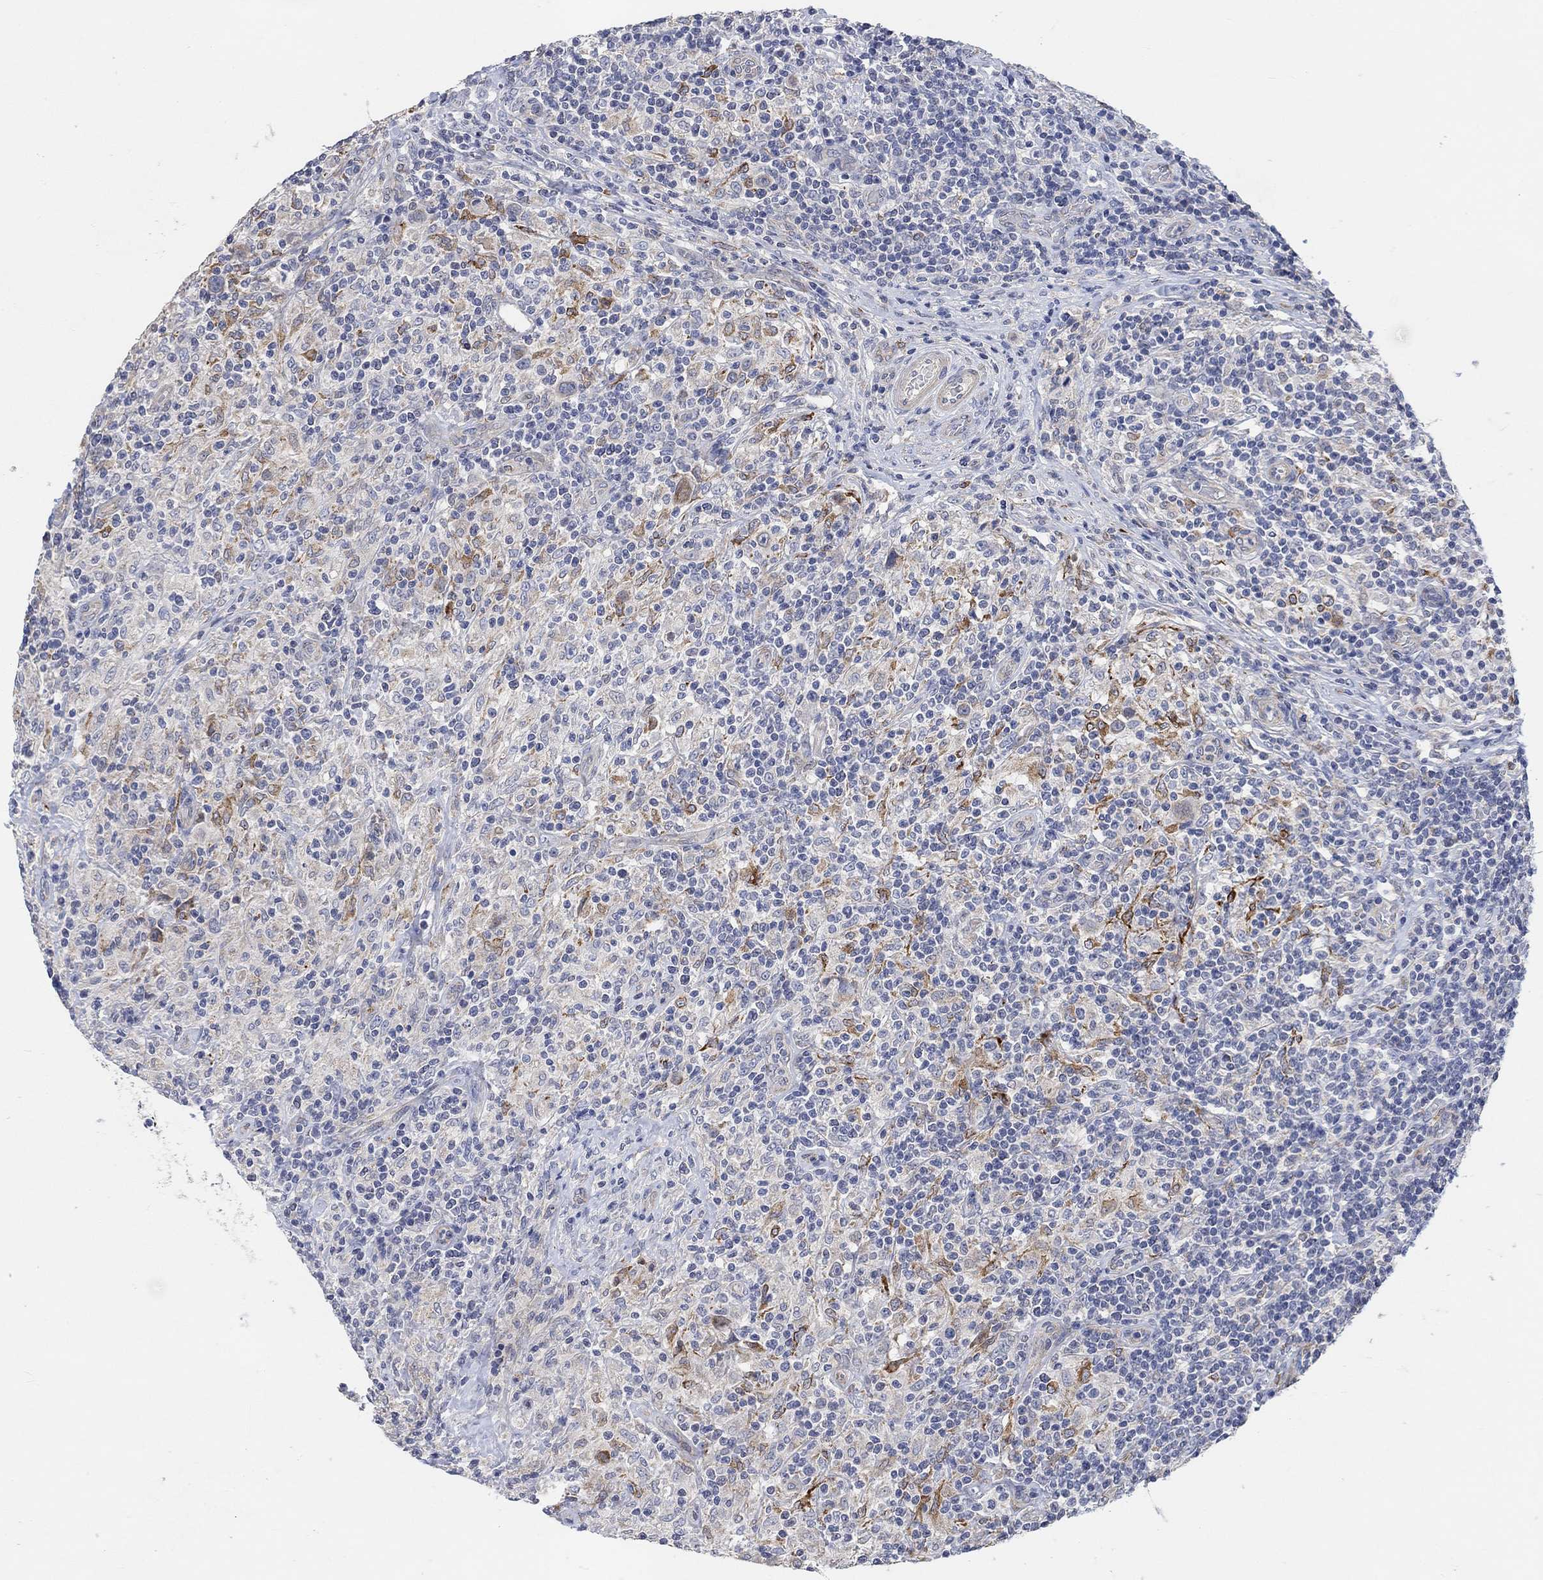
{"staining": {"intensity": "negative", "quantity": "none", "location": "none"}, "tissue": "lymphoma", "cell_type": "Tumor cells", "image_type": "cancer", "snomed": [{"axis": "morphology", "description": "Hodgkin's disease, NOS"}, {"axis": "topography", "description": "Lymph node"}], "caption": "Tumor cells show no significant protein staining in lymphoma.", "gene": "HCRTR1", "patient": {"sex": "male", "age": 70}}